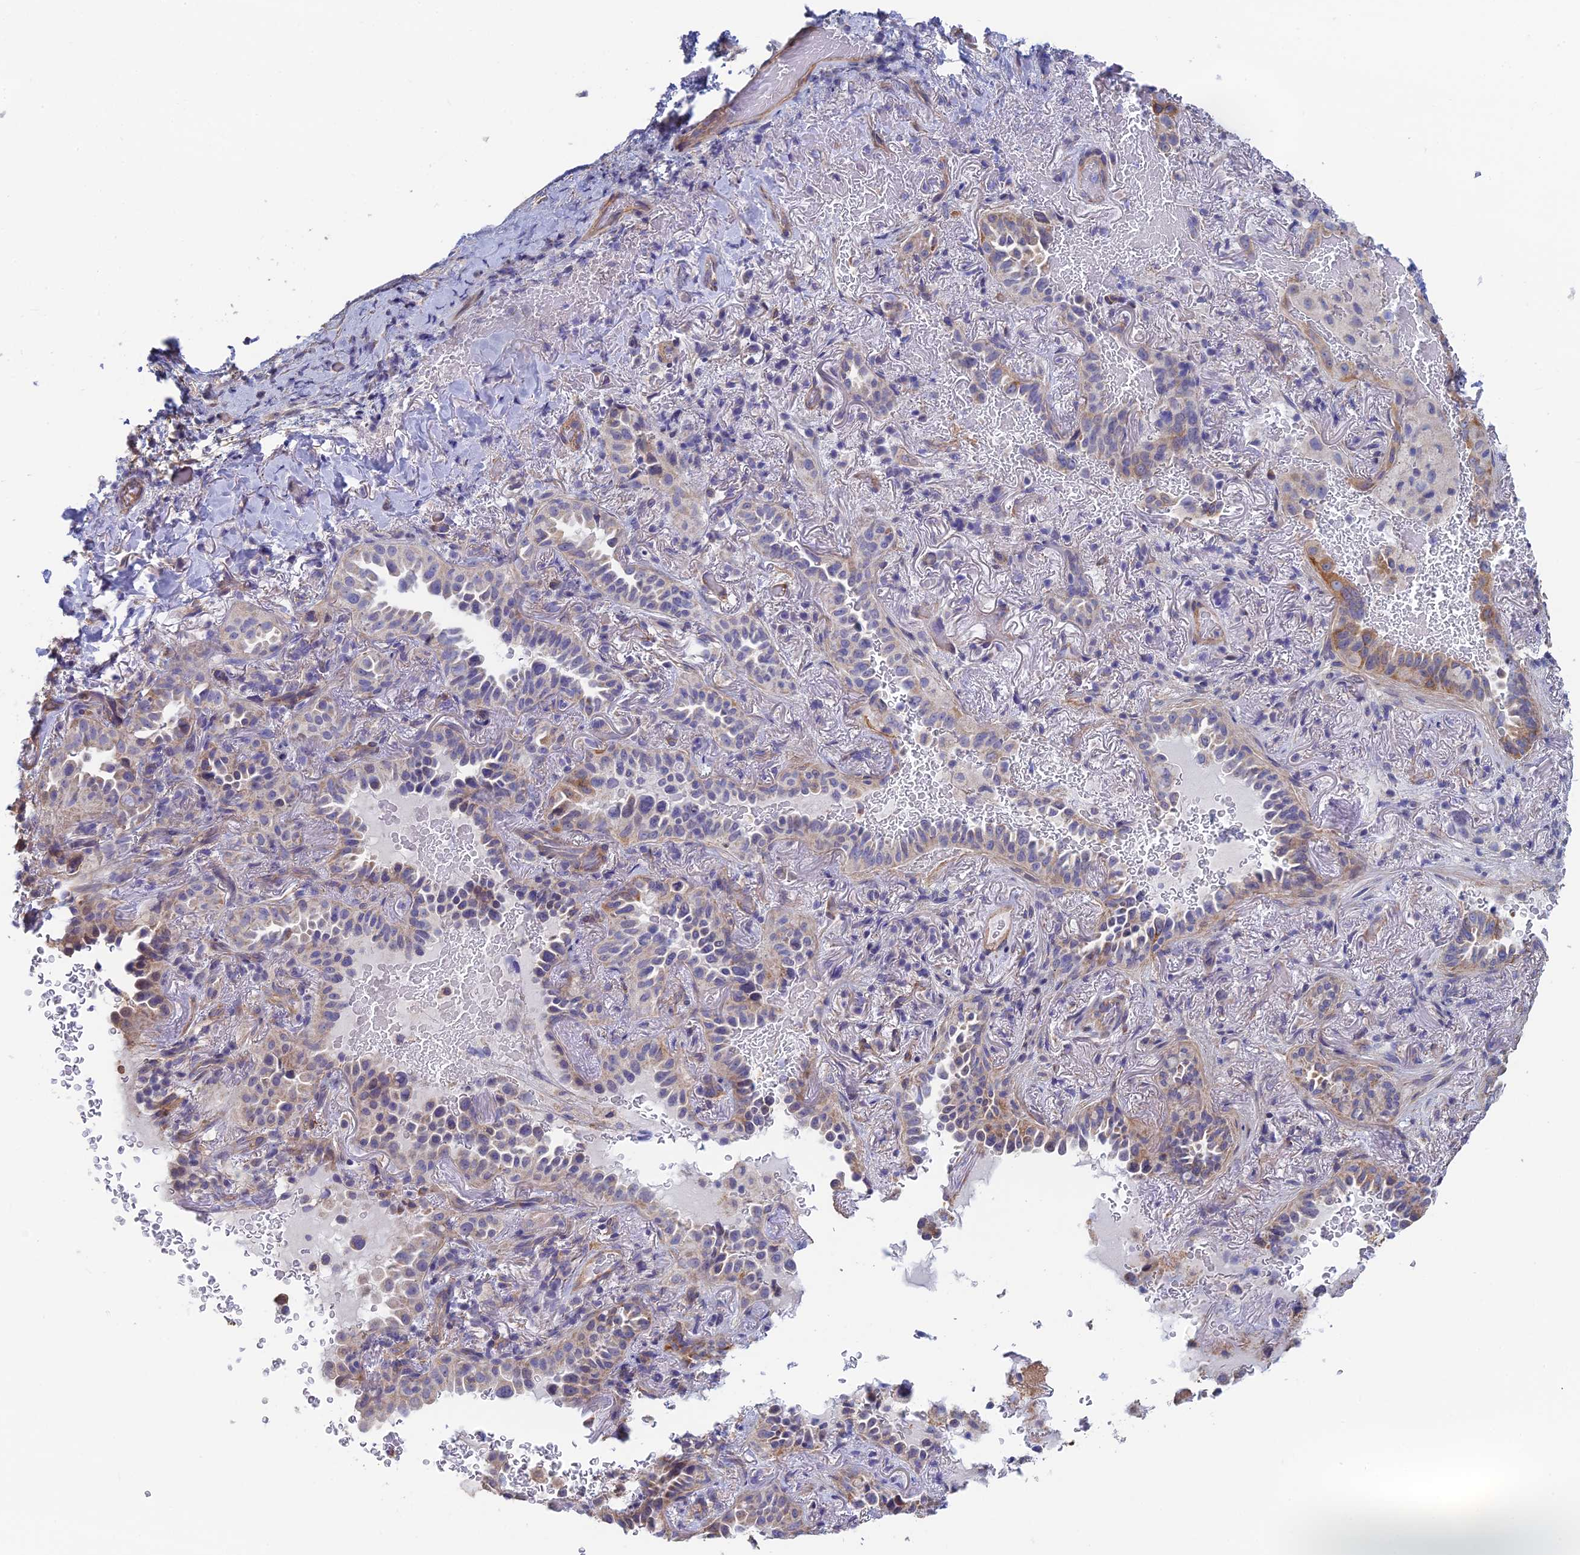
{"staining": {"intensity": "moderate", "quantity": "<25%", "location": "cytoplasmic/membranous"}, "tissue": "lung cancer", "cell_type": "Tumor cells", "image_type": "cancer", "snomed": [{"axis": "morphology", "description": "Adenocarcinoma, NOS"}, {"axis": "topography", "description": "Lung"}], "caption": "This photomicrograph displays immunohistochemistry staining of human adenocarcinoma (lung), with low moderate cytoplasmic/membranous expression in approximately <25% of tumor cells.", "gene": "PCDHA5", "patient": {"sex": "female", "age": 69}}